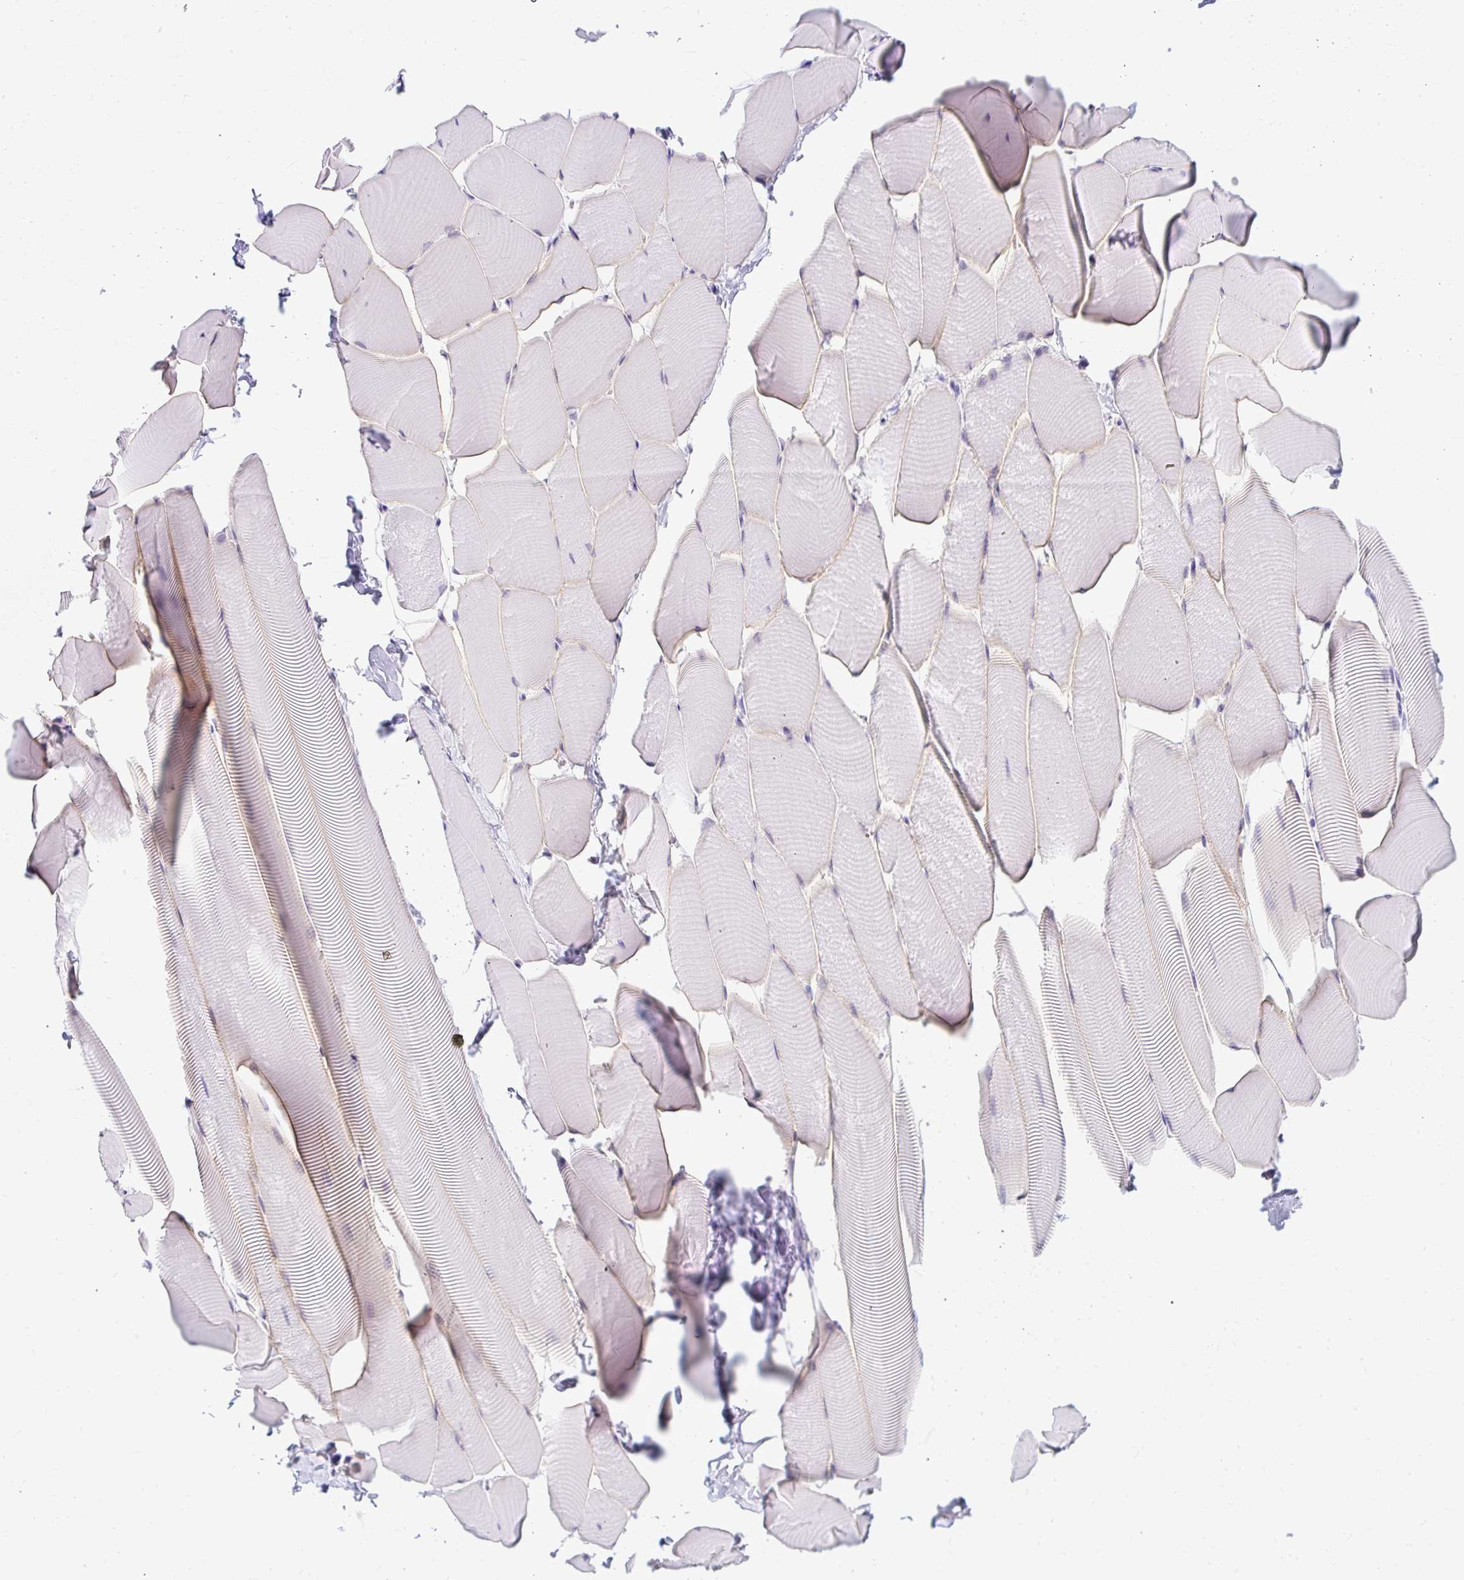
{"staining": {"intensity": "moderate", "quantity": "<25%", "location": "cytoplasmic/membranous"}, "tissue": "skeletal muscle", "cell_type": "Myocytes", "image_type": "normal", "snomed": [{"axis": "morphology", "description": "Normal tissue, NOS"}, {"axis": "topography", "description": "Skeletal muscle"}], "caption": "Skeletal muscle stained with immunohistochemistry exhibits moderate cytoplasmic/membranous expression in about <25% of myocytes. (Brightfield microscopy of DAB IHC at high magnification).", "gene": "GOLGA8A", "patient": {"sex": "male", "age": 25}}